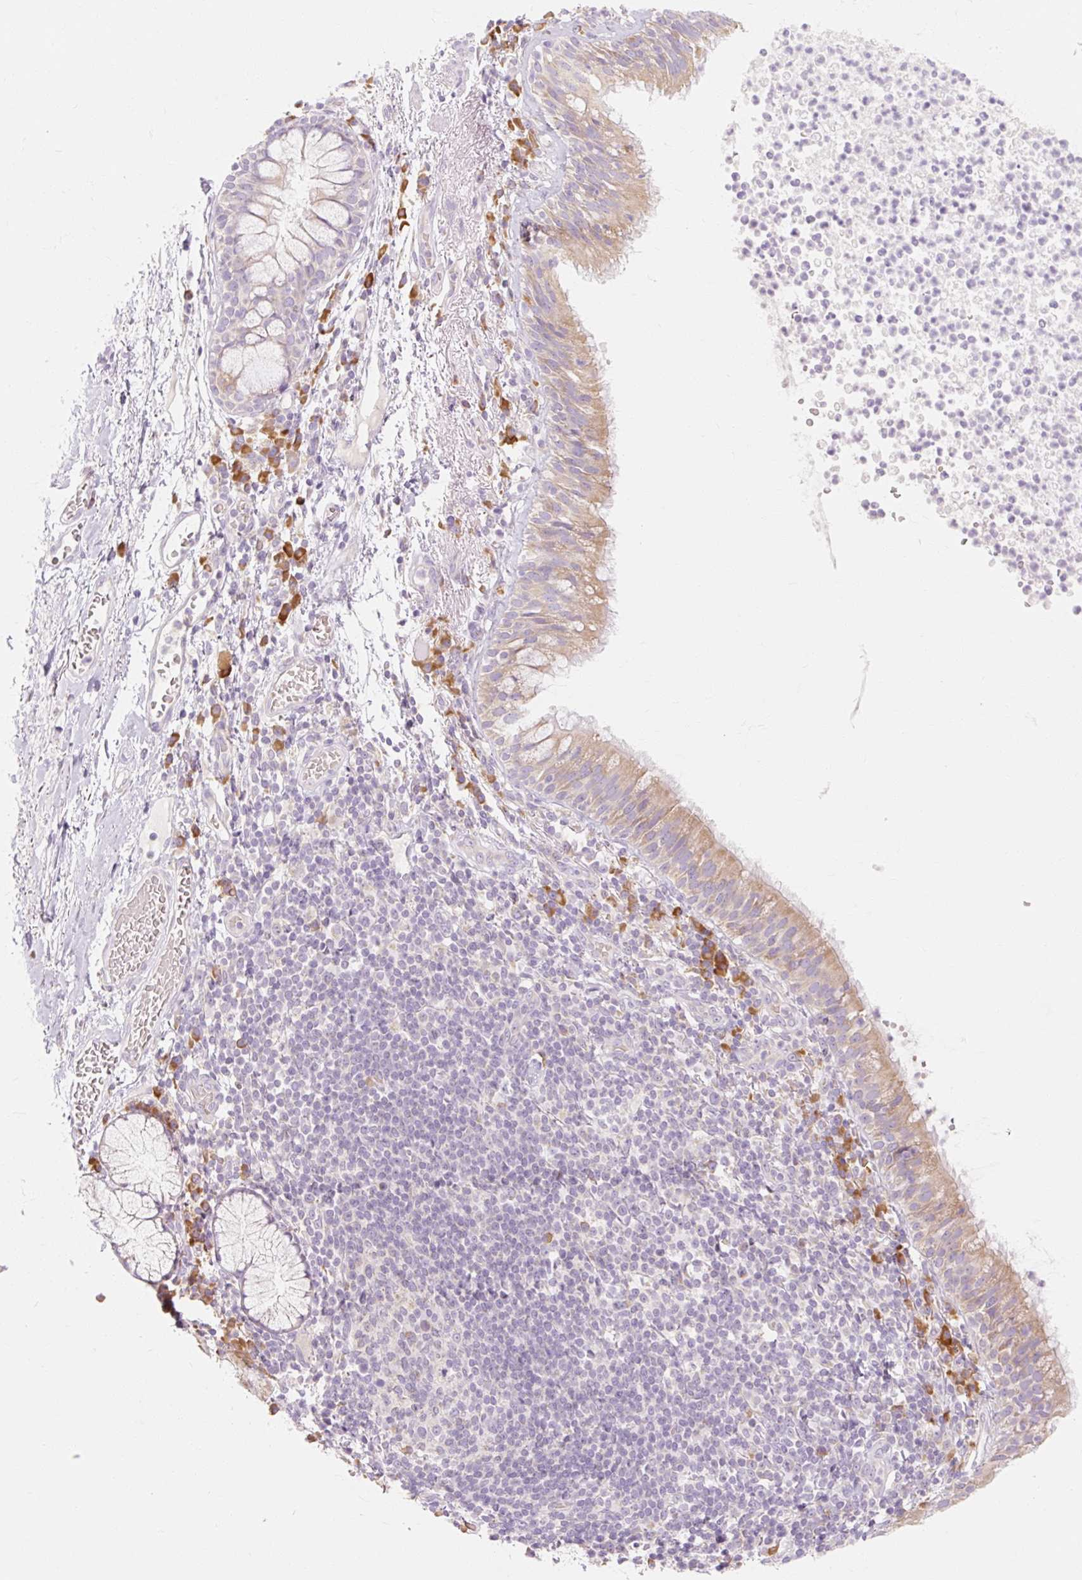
{"staining": {"intensity": "weak", "quantity": "25%-75%", "location": "cytoplasmic/membranous"}, "tissue": "bronchus", "cell_type": "Respiratory epithelial cells", "image_type": "normal", "snomed": [{"axis": "morphology", "description": "Normal tissue, NOS"}, {"axis": "topography", "description": "Cartilage tissue"}, {"axis": "topography", "description": "Bronchus"}], "caption": "A histopathology image of human bronchus stained for a protein reveals weak cytoplasmic/membranous brown staining in respiratory epithelial cells. The staining is performed using DAB brown chromogen to label protein expression. The nuclei are counter-stained blue using hematoxylin.", "gene": "MYO1D", "patient": {"sex": "male", "age": 56}}